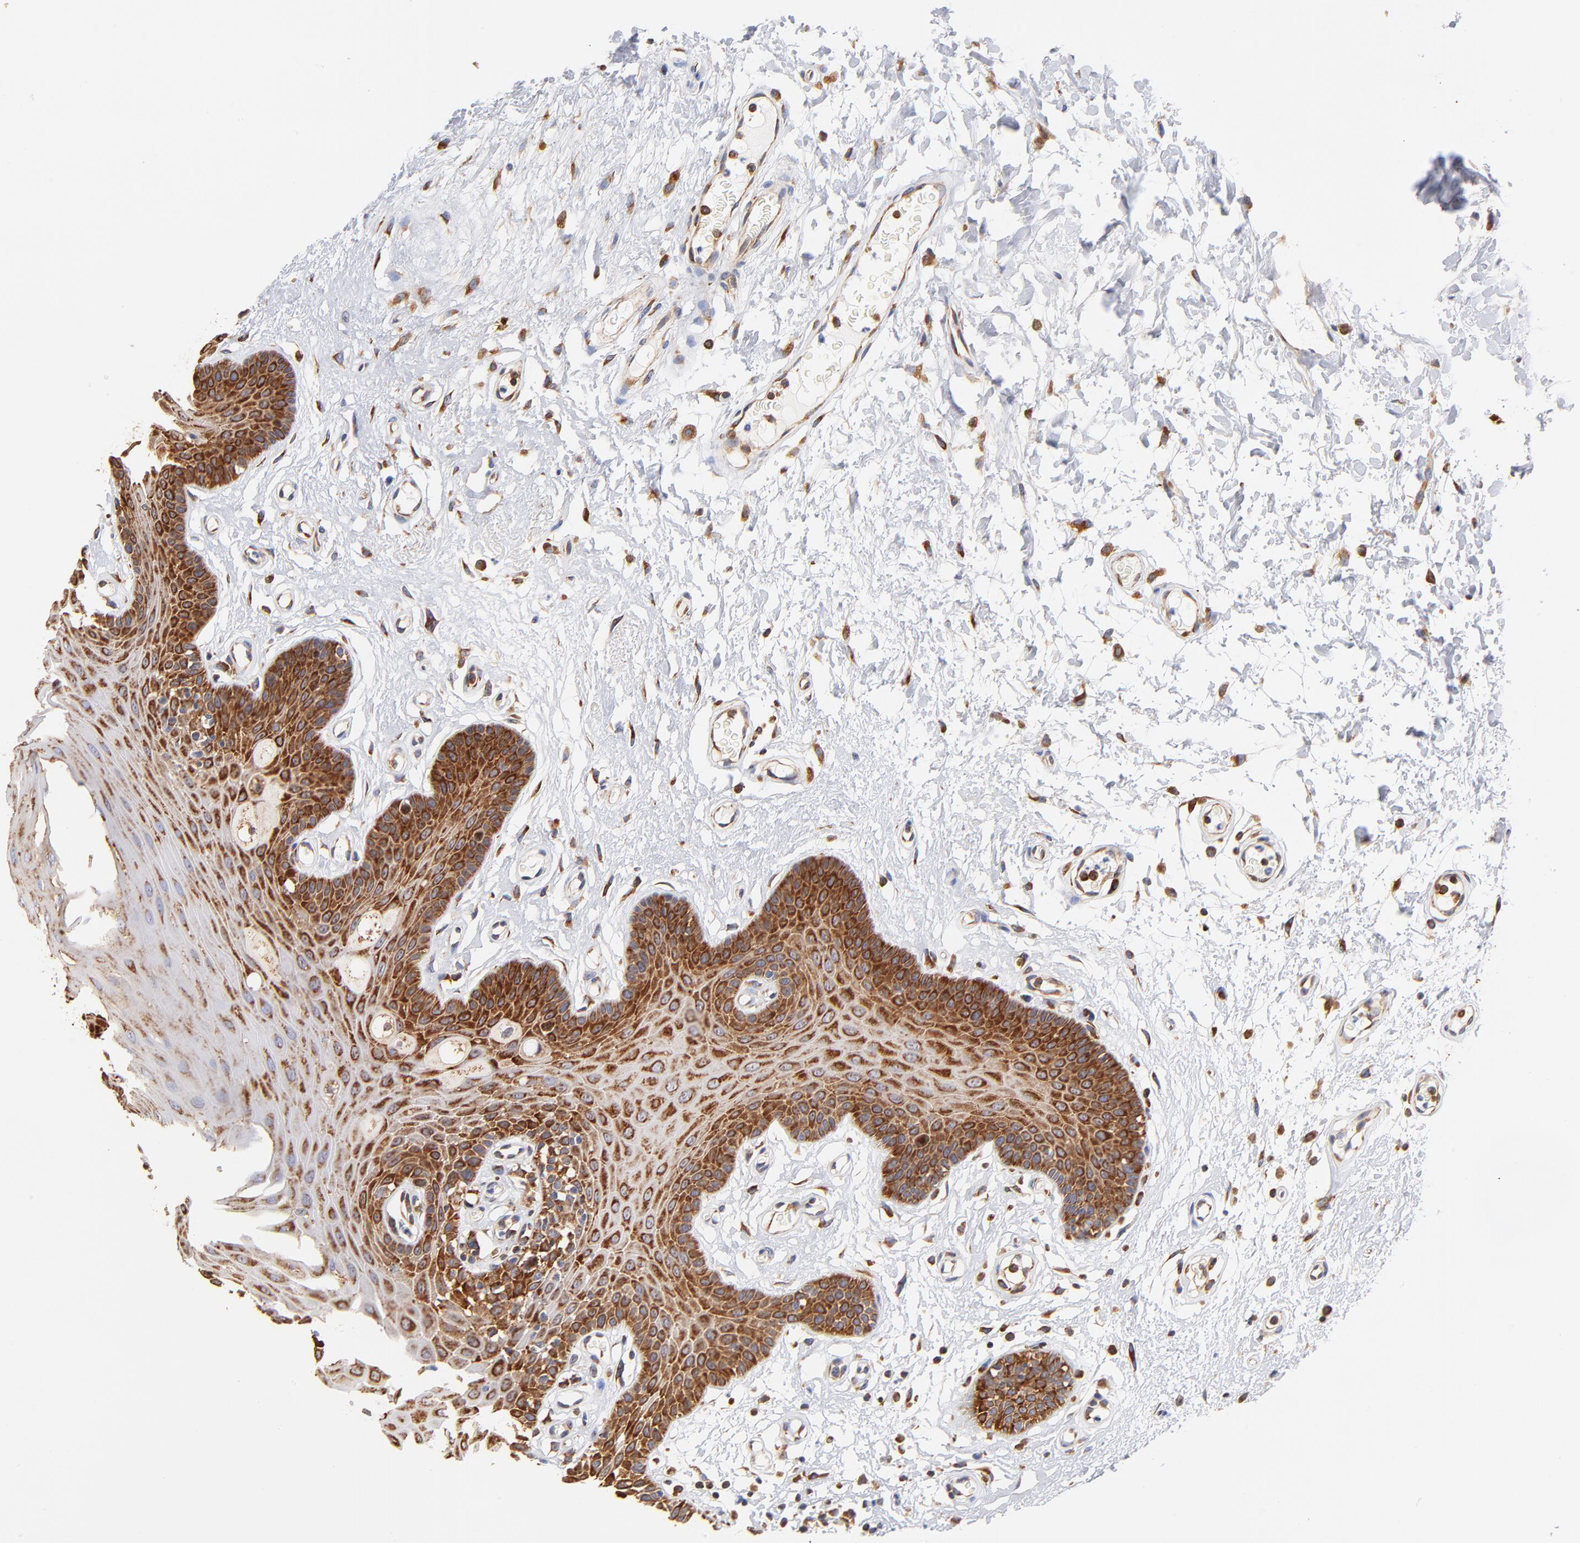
{"staining": {"intensity": "strong", "quantity": ">75%", "location": "cytoplasmic/membranous"}, "tissue": "oral mucosa", "cell_type": "Squamous epithelial cells", "image_type": "normal", "snomed": [{"axis": "morphology", "description": "Normal tissue, NOS"}, {"axis": "morphology", "description": "Squamous cell carcinoma, NOS"}, {"axis": "topography", "description": "Skeletal muscle"}, {"axis": "topography", "description": "Oral tissue"}, {"axis": "topography", "description": "Head-Neck"}], "caption": "Human oral mucosa stained for a protein (brown) displays strong cytoplasmic/membranous positive positivity in about >75% of squamous epithelial cells.", "gene": "RPL27", "patient": {"sex": "male", "age": 71}}